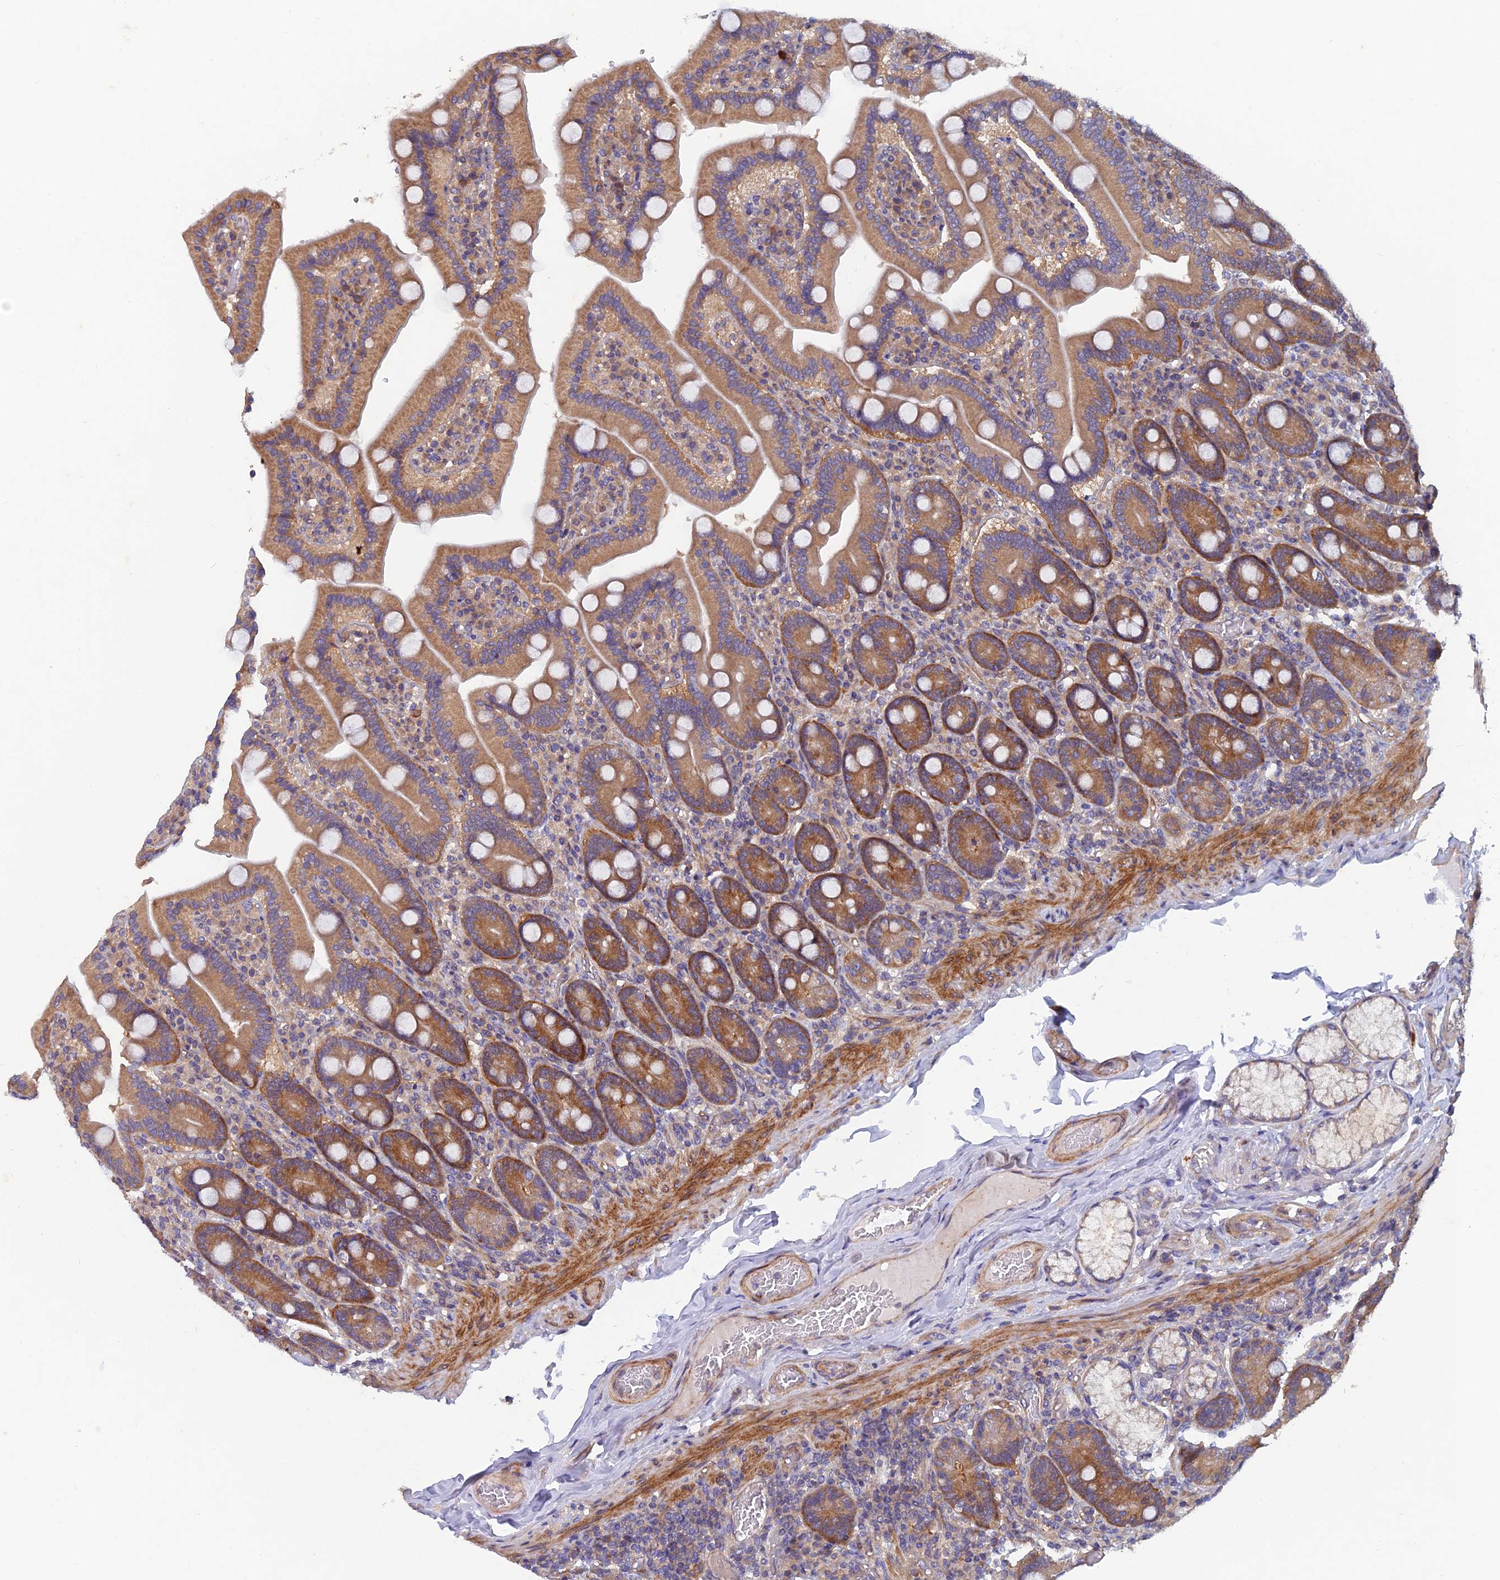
{"staining": {"intensity": "moderate", "quantity": ">75%", "location": "cytoplasmic/membranous"}, "tissue": "duodenum", "cell_type": "Glandular cells", "image_type": "normal", "snomed": [{"axis": "morphology", "description": "Normal tissue, NOS"}, {"axis": "topography", "description": "Duodenum"}], "caption": "Protein staining by immunohistochemistry (IHC) exhibits moderate cytoplasmic/membranous positivity in approximately >75% of glandular cells in benign duodenum.", "gene": "NCAPG", "patient": {"sex": "female", "age": 62}}